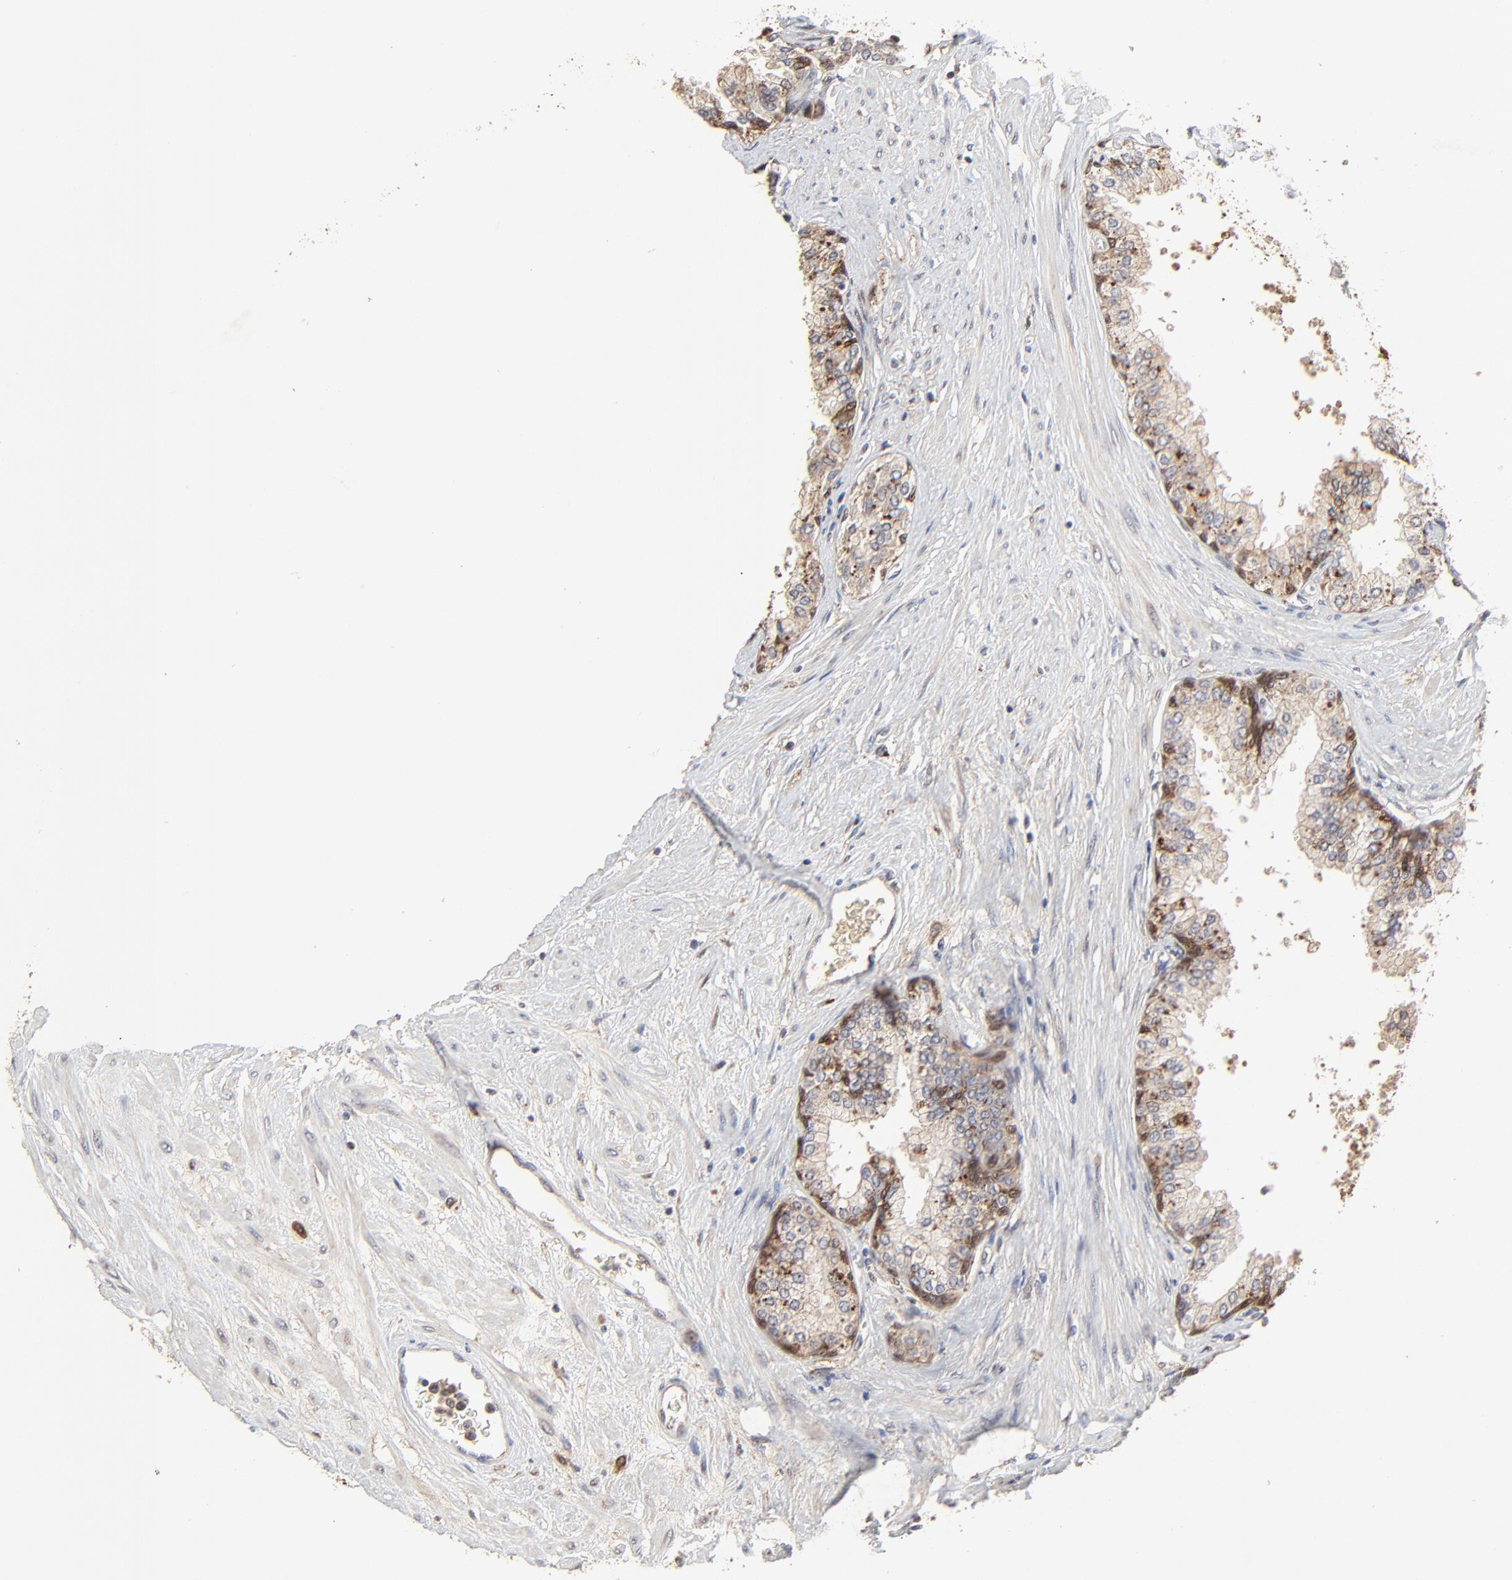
{"staining": {"intensity": "moderate", "quantity": ">75%", "location": "cytoplasmic/membranous"}, "tissue": "prostate", "cell_type": "Glandular cells", "image_type": "normal", "snomed": [{"axis": "morphology", "description": "Normal tissue, NOS"}, {"axis": "topography", "description": "Prostate"}], "caption": "Prostate stained for a protein reveals moderate cytoplasmic/membranous positivity in glandular cells. The staining was performed using DAB, with brown indicating positive protein expression. Nuclei are stained blue with hematoxylin.", "gene": "LGALS3", "patient": {"sex": "male", "age": 60}}